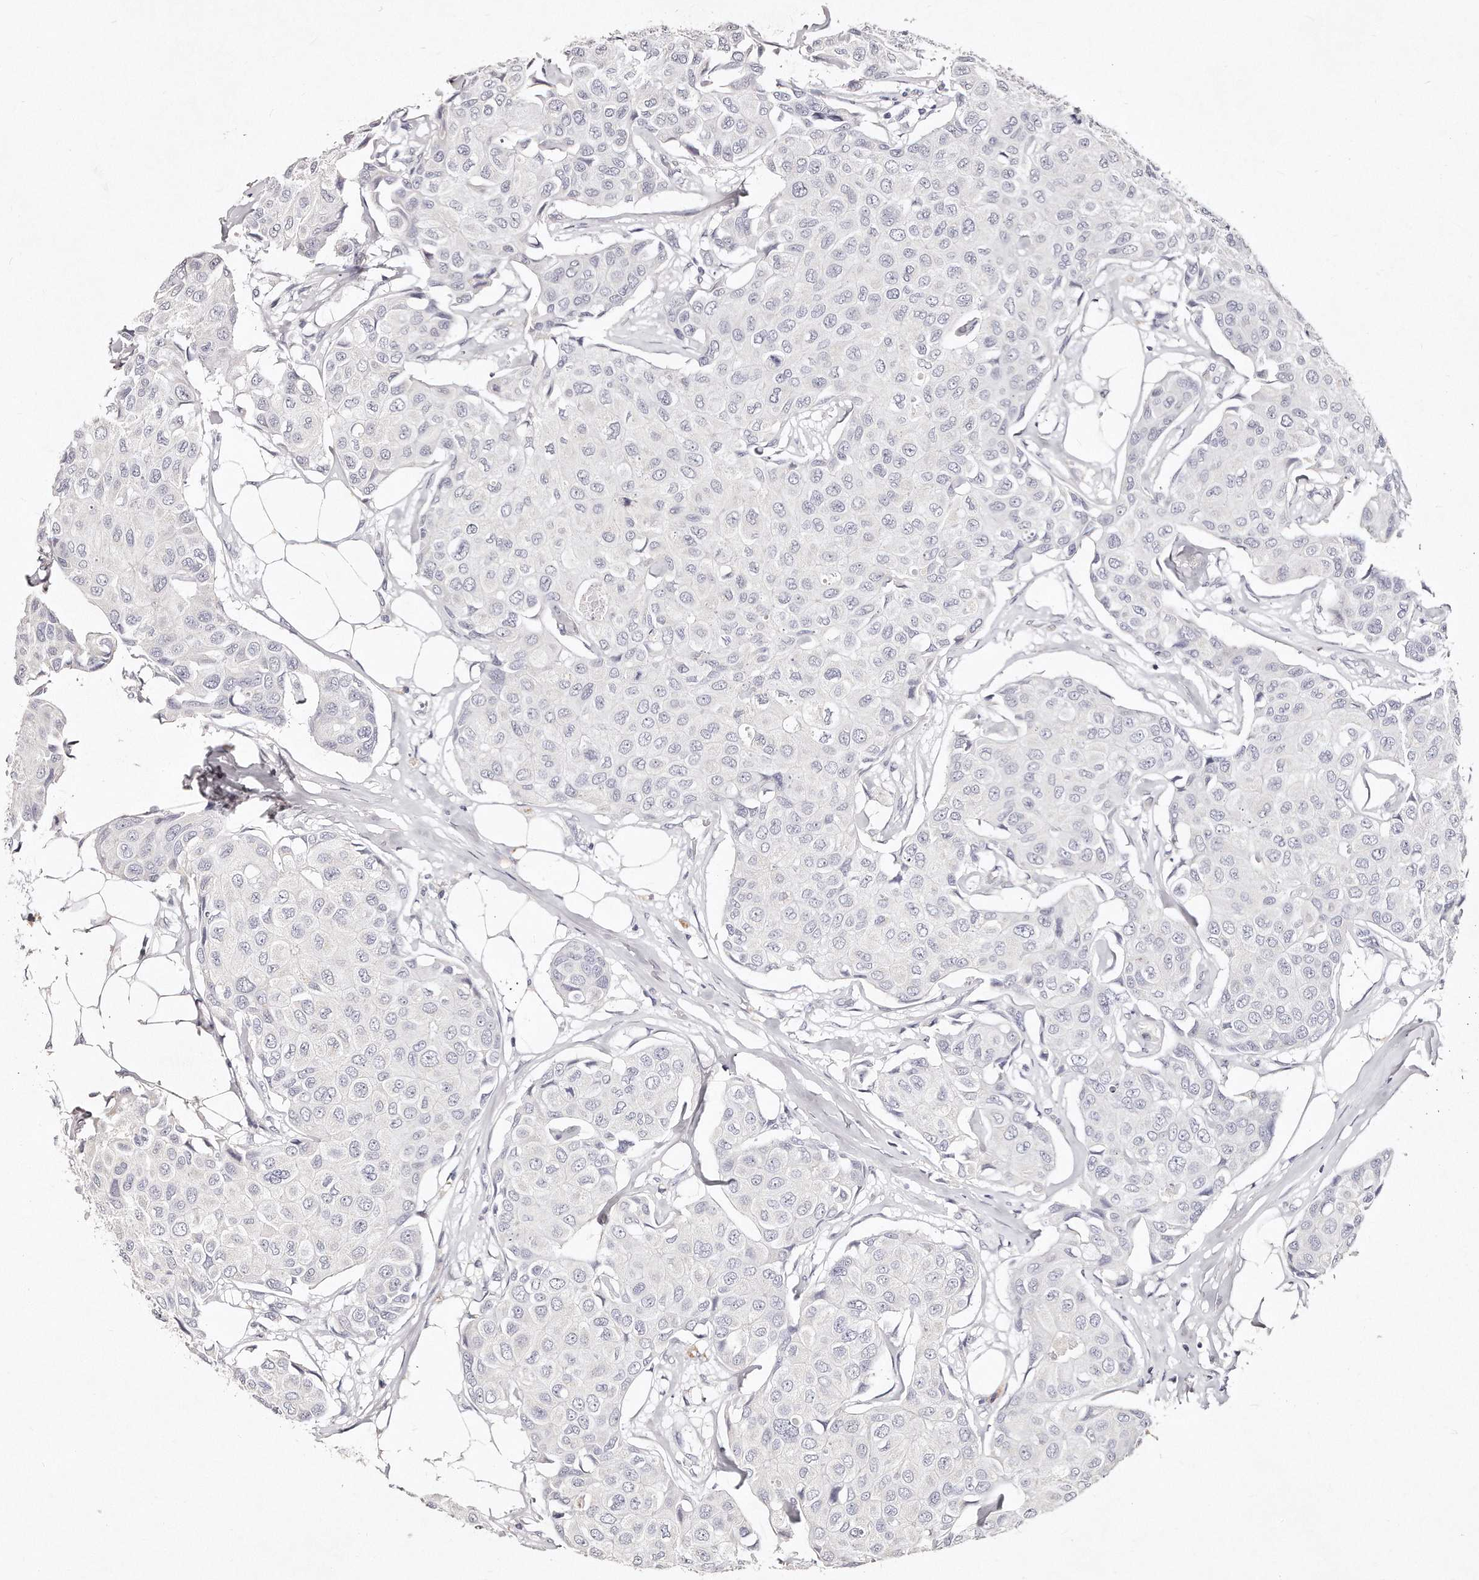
{"staining": {"intensity": "negative", "quantity": "none", "location": "none"}, "tissue": "breast cancer", "cell_type": "Tumor cells", "image_type": "cancer", "snomed": [{"axis": "morphology", "description": "Duct carcinoma"}, {"axis": "topography", "description": "Breast"}], "caption": "Tumor cells are negative for protein expression in human breast cancer (invasive ductal carcinoma).", "gene": "GDA", "patient": {"sex": "female", "age": 80}}